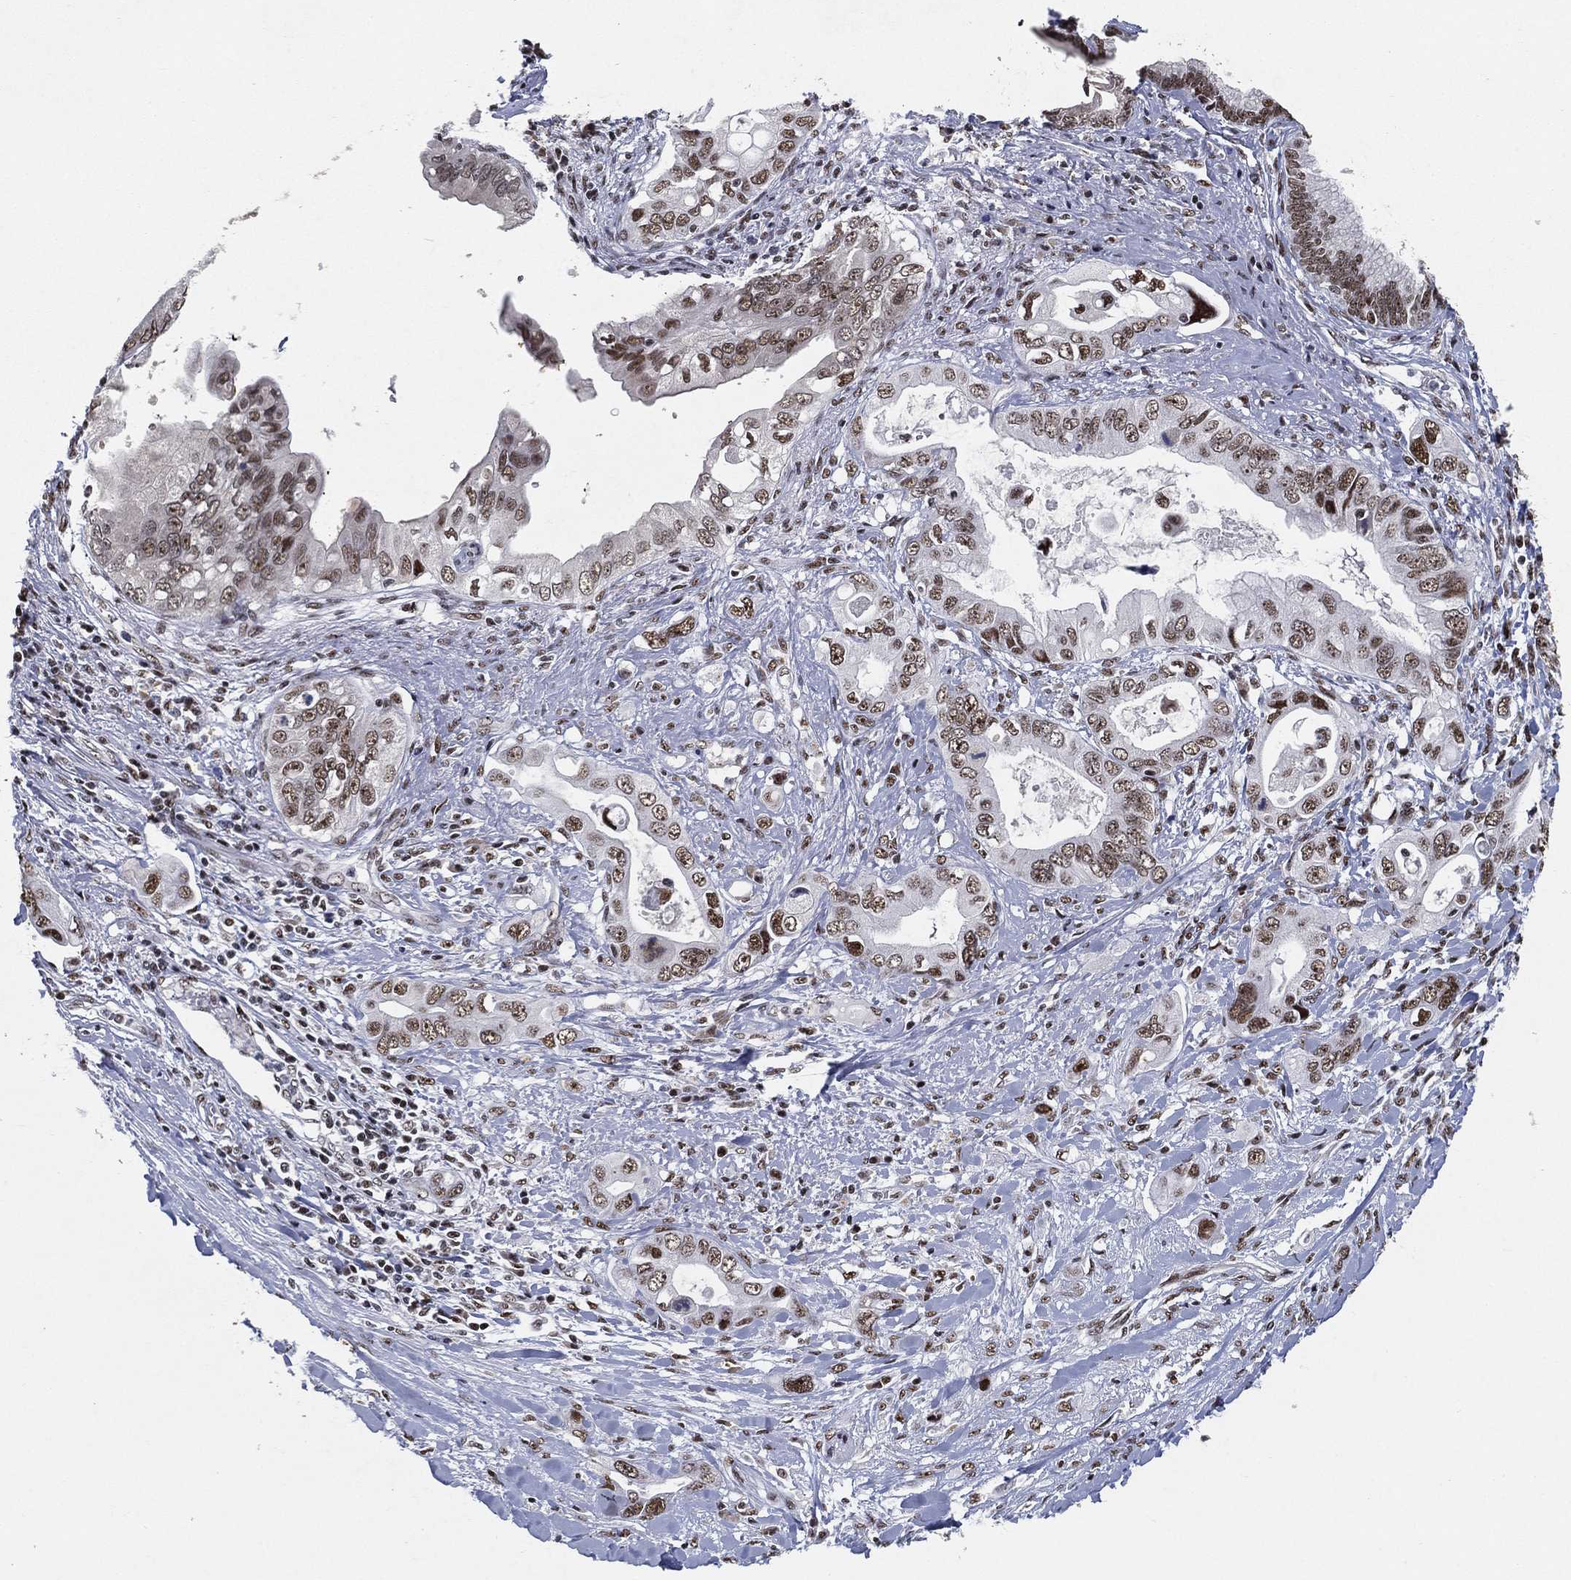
{"staining": {"intensity": "moderate", "quantity": ">75%", "location": "nuclear"}, "tissue": "pancreatic cancer", "cell_type": "Tumor cells", "image_type": "cancer", "snomed": [{"axis": "morphology", "description": "Adenocarcinoma, NOS"}, {"axis": "topography", "description": "Pancreas"}], "caption": "Brown immunohistochemical staining in pancreatic cancer (adenocarcinoma) demonstrates moderate nuclear expression in about >75% of tumor cells.", "gene": "DDX27", "patient": {"sex": "female", "age": 56}}